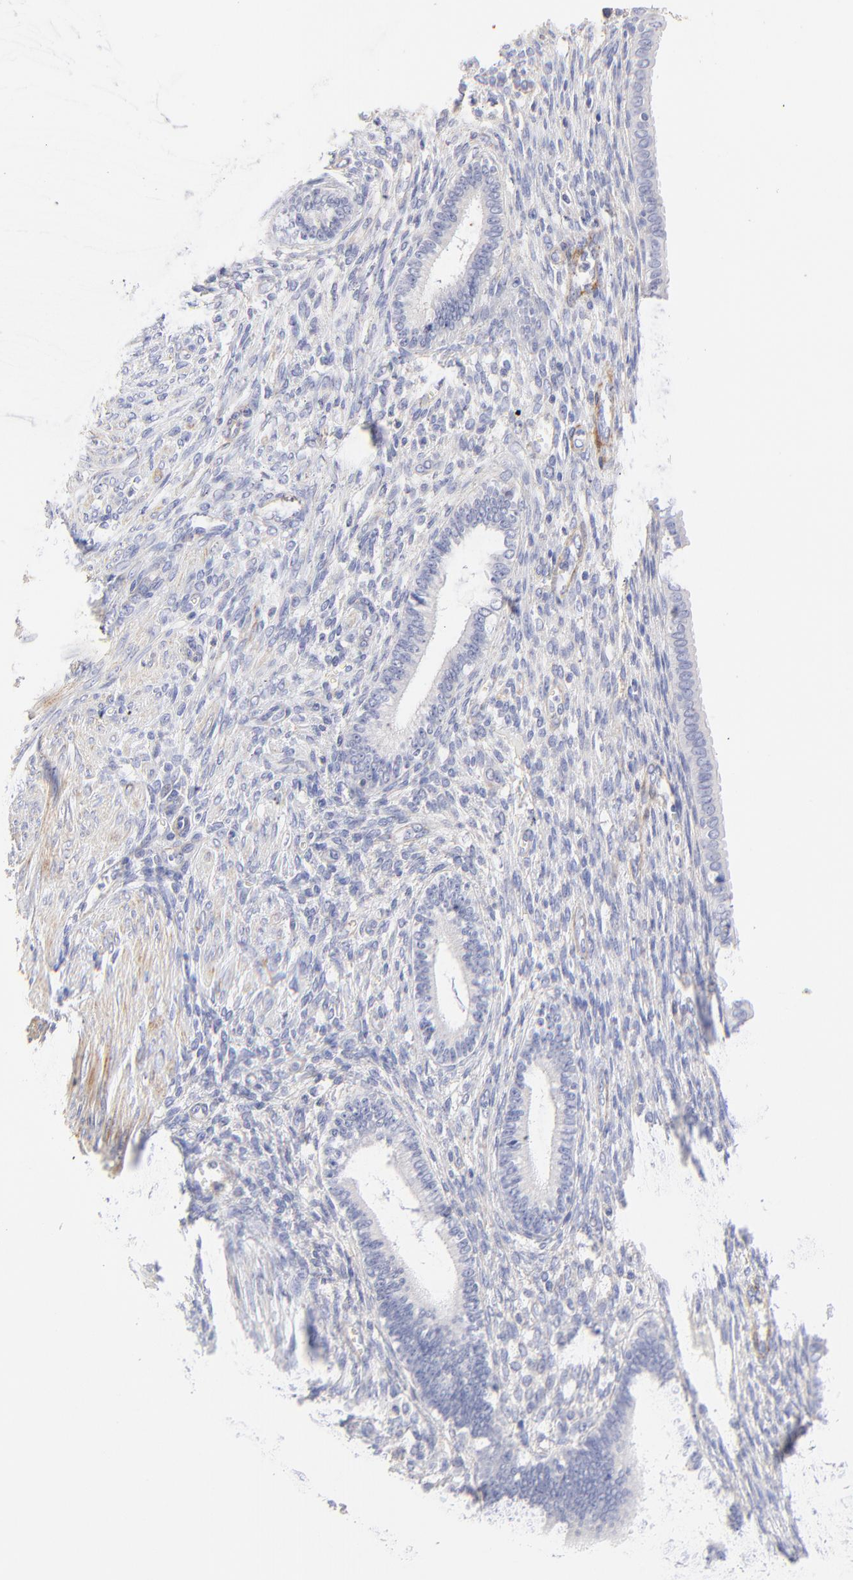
{"staining": {"intensity": "negative", "quantity": "none", "location": "none"}, "tissue": "endometrium", "cell_type": "Cells in endometrial stroma", "image_type": "normal", "snomed": [{"axis": "morphology", "description": "Normal tissue, NOS"}, {"axis": "topography", "description": "Endometrium"}], "caption": "Micrograph shows no significant protein staining in cells in endometrial stroma of benign endometrium.", "gene": "ACTRT1", "patient": {"sex": "female", "age": 72}}